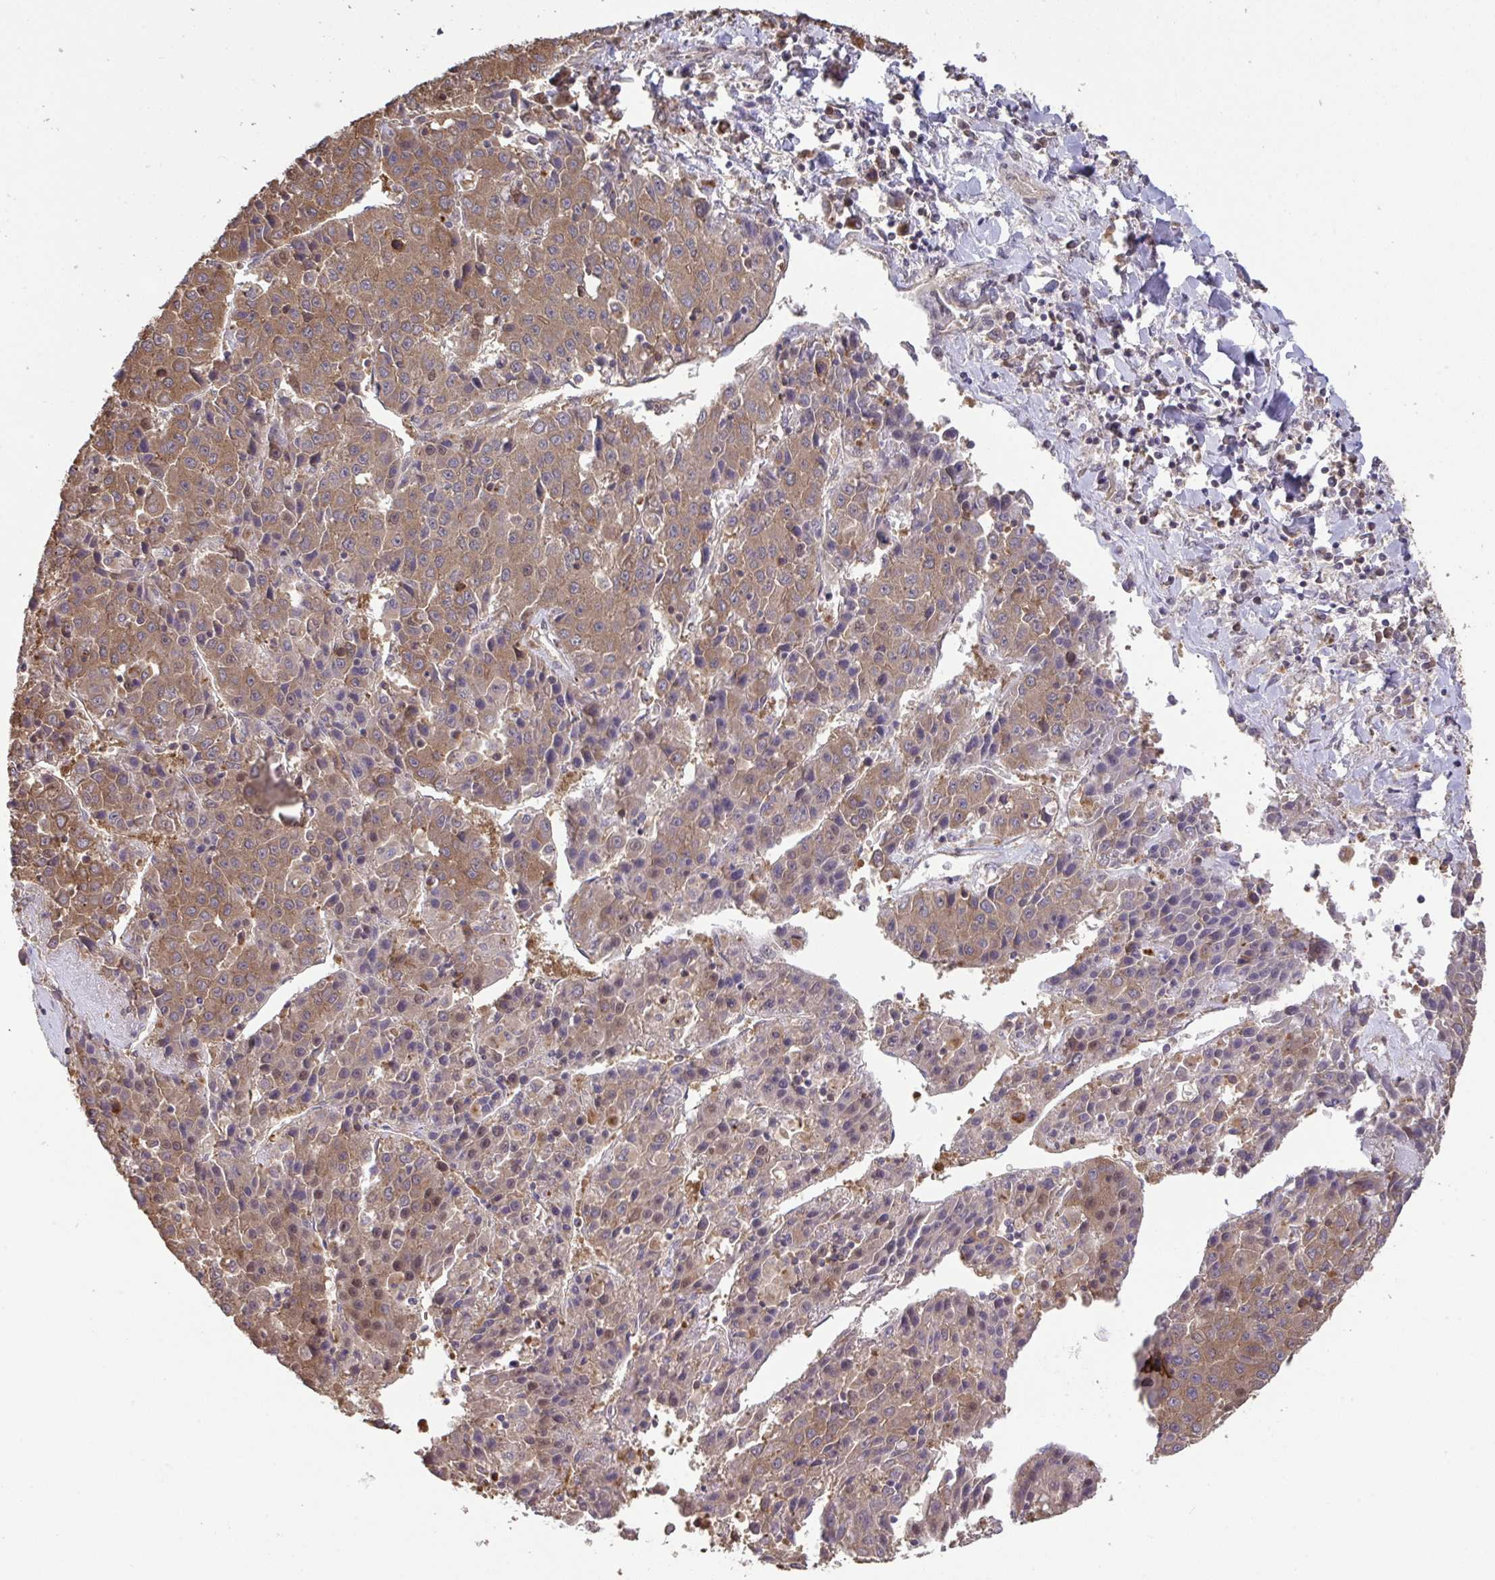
{"staining": {"intensity": "moderate", "quantity": ">75%", "location": "cytoplasmic/membranous,nuclear"}, "tissue": "liver cancer", "cell_type": "Tumor cells", "image_type": "cancer", "snomed": [{"axis": "morphology", "description": "Carcinoma, Hepatocellular, NOS"}, {"axis": "topography", "description": "Liver"}], "caption": "Immunohistochemical staining of hepatocellular carcinoma (liver) shows medium levels of moderate cytoplasmic/membranous and nuclear staining in about >75% of tumor cells.", "gene": "C12orf57", "patient": {"sex": "female", "age": 53}}